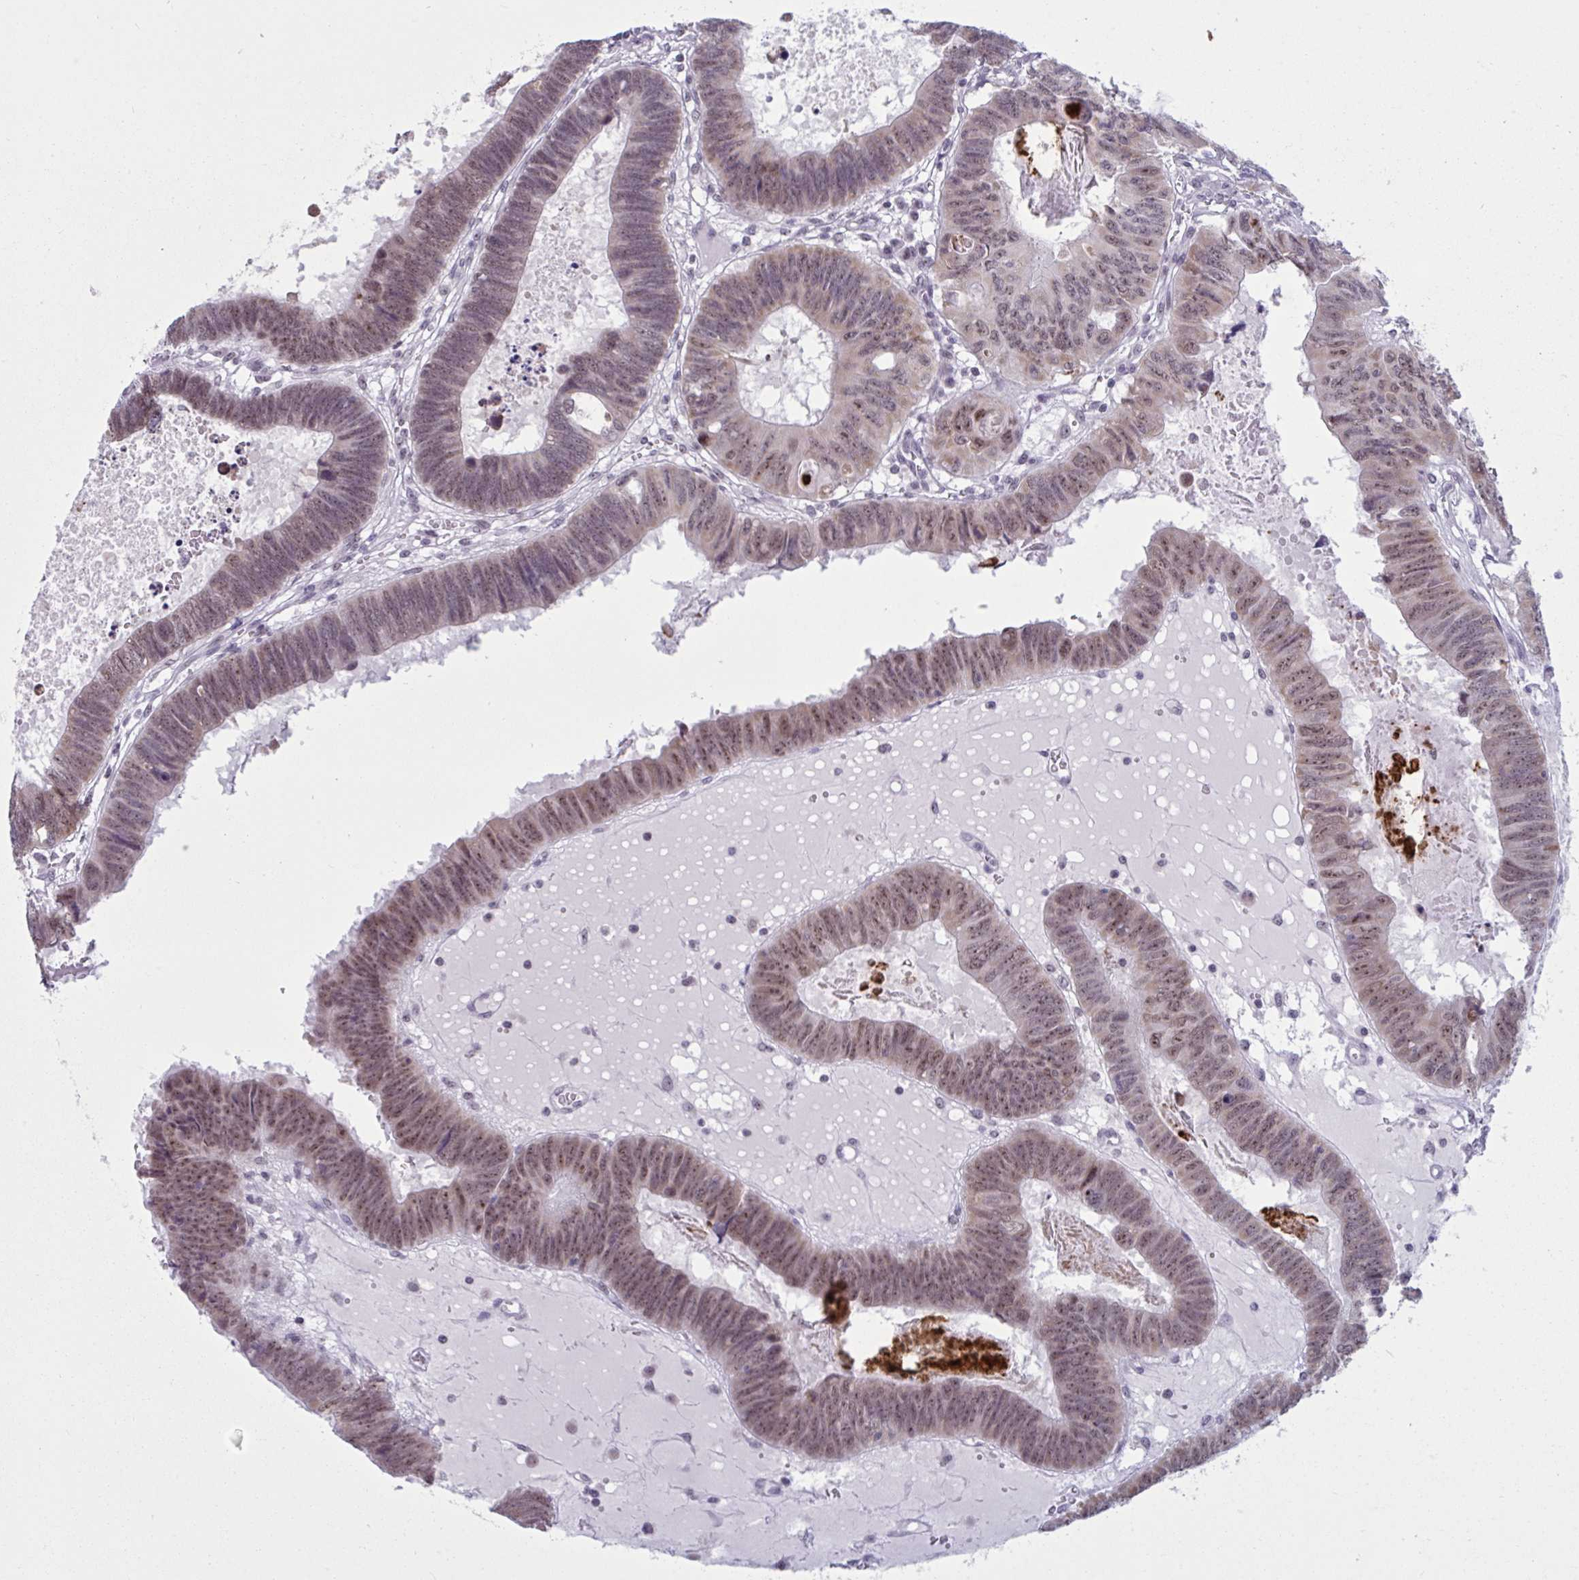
{"staining": {"intensity": "moderate", "quantity": "25%-75%", "location": "nuclear"}, "tissue": "colorectal cancer", "cell_type": "Tumor cells", "image_type": "cancer", "snomed": [{"axis": "morphology", "description": "Adenocarcinoma, NOS"}, {"axis": "topography", "description": "Colon"}], "caption": "This micrograph demonstrates immunohistochemistry (IHC) staining of human colorectal adenocarcinoma, with medium moderate nuclear staining in approximately 25%-75% of tumor cells.", "gene": "TGM6", "patient": {"sex": "male", "age": 62}}